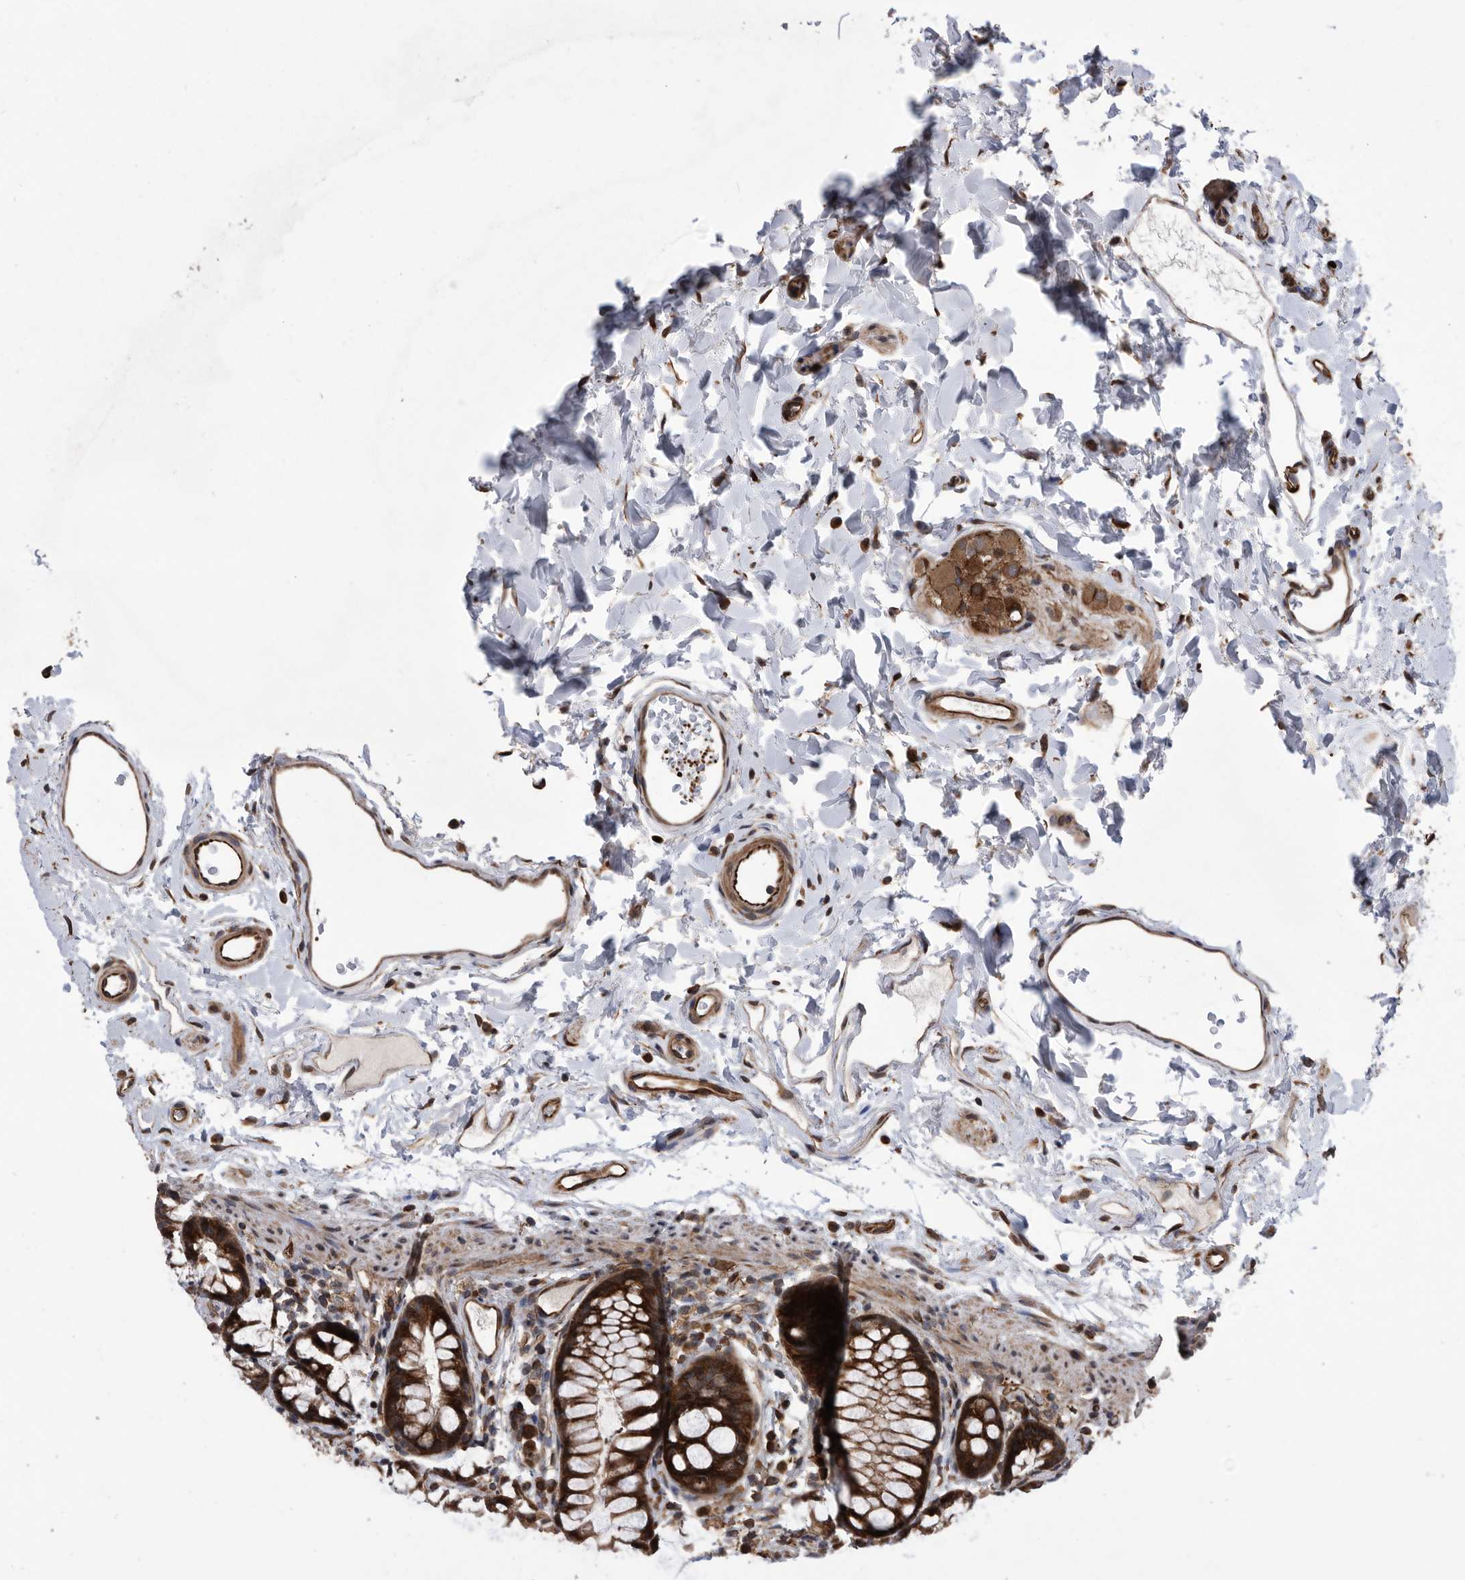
{"staining": {"intensity": "strong", "quantity": ">75%", "location": "cytoplasmic/membranous"}, "tissue": "rectum", "cell_type": "Glandular cells", "image_type": "normal", "snomed": [{"axis": "morphology", "description": "Normal tissue, NOS"}, {"axis": "topography", "description": "Rectum"}], "caption": "The micrograph displays a brown stain indicating the presence of a protein in the cytoplasmic/membranous of glandular cells in rectum. (DAB IHC, brown staining for protein, blue staining for nuclei).", "gene": "SERINC2", "patient": {"sex": "female", "age": 65}}